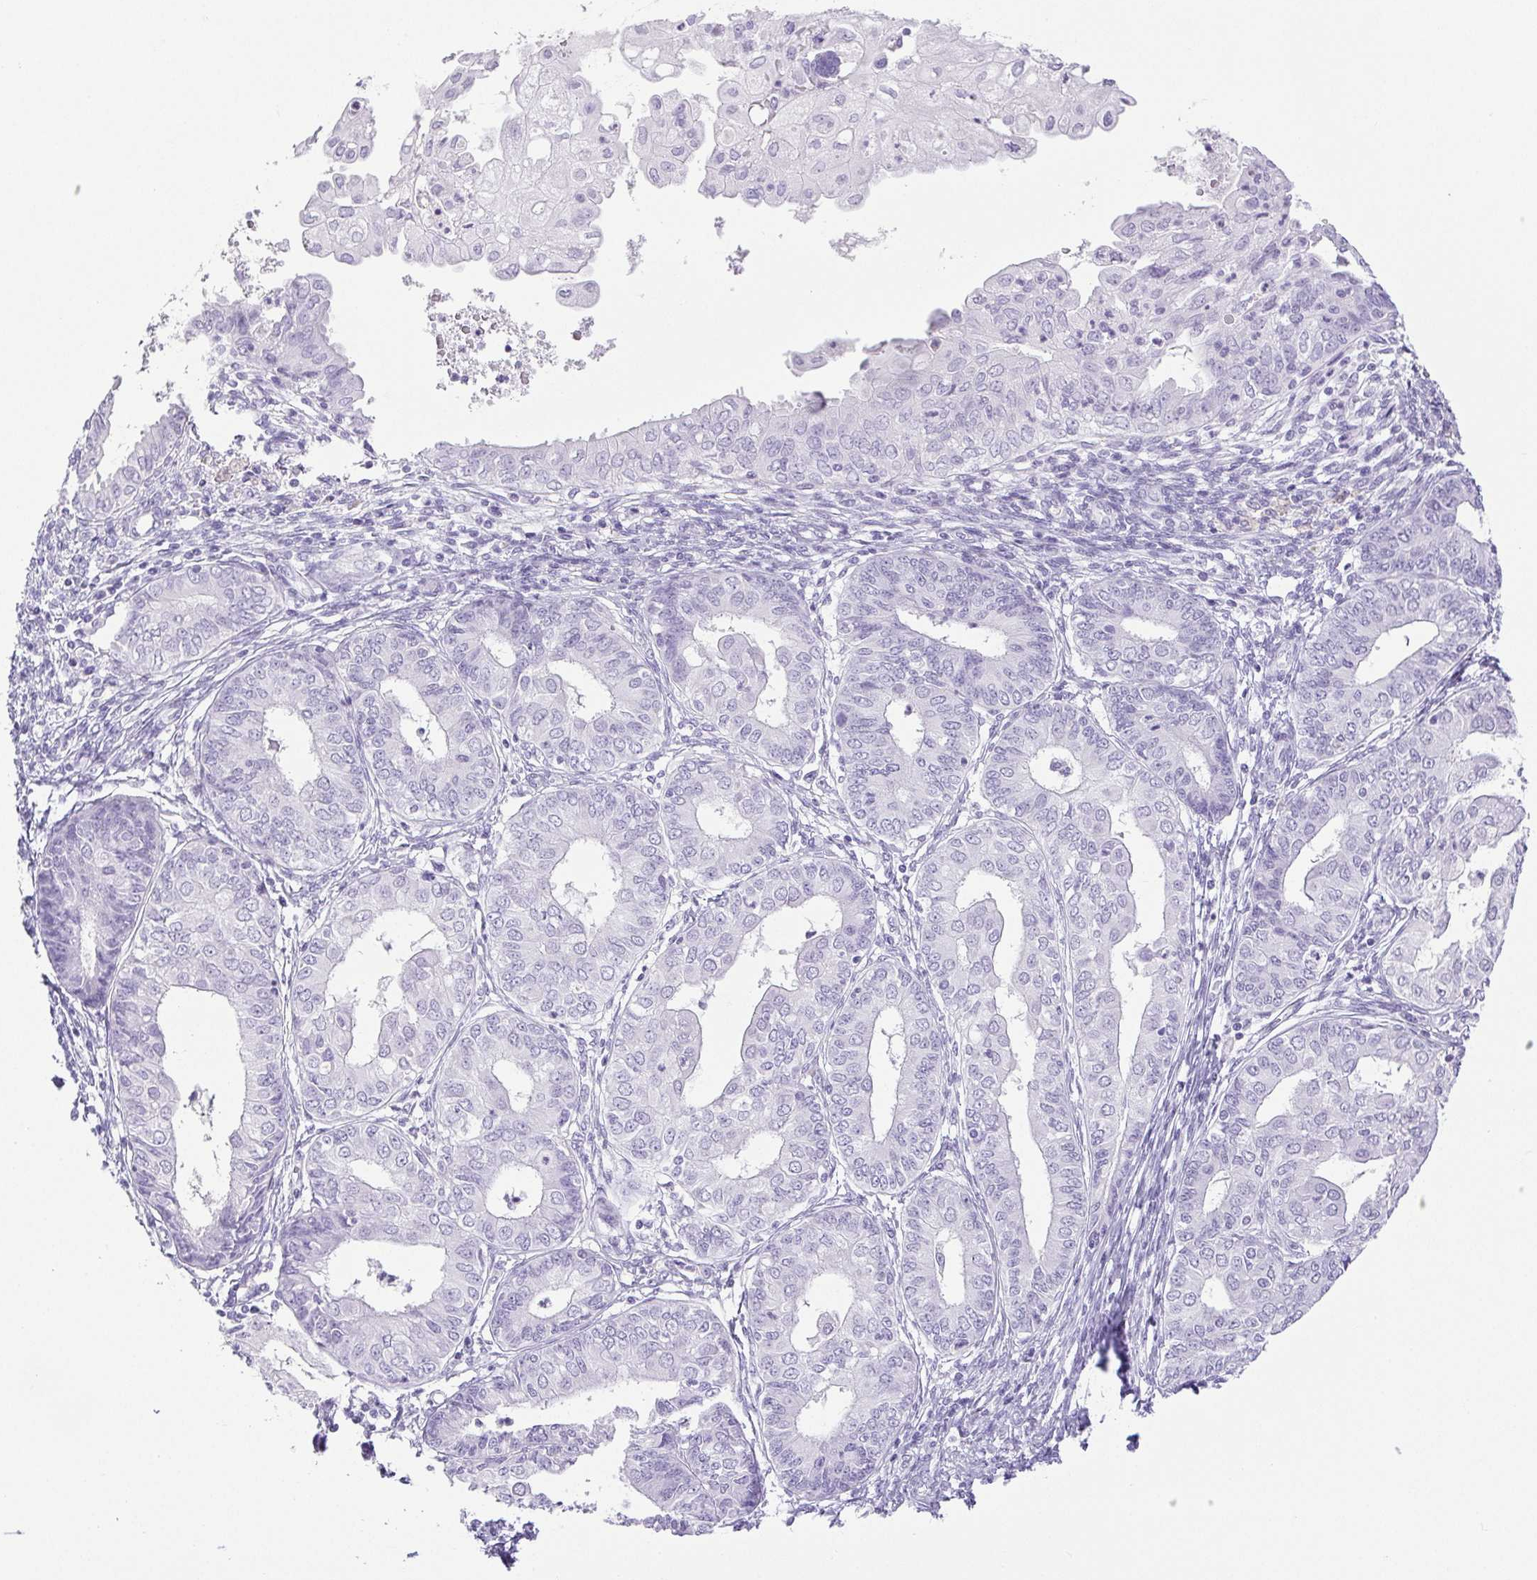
{"staining": {"intensity": "negative", "quantity": "none", "location": "none"}, "tissue": "endometrial cancer", "cell_type": "Tumor cells", "image_type": "cancer", "snomed": [{"axis": "morphology", "description": "Adenocarcinoma, NOS"}, {"axis": "topography", "description": "Endometrium"}], "caption": "Tumor cells are negative for brown protein staining in adenocarcinoma (endometrial).", "gene": "HLA-G", "patient": {"sex": "female", "age": 68}}